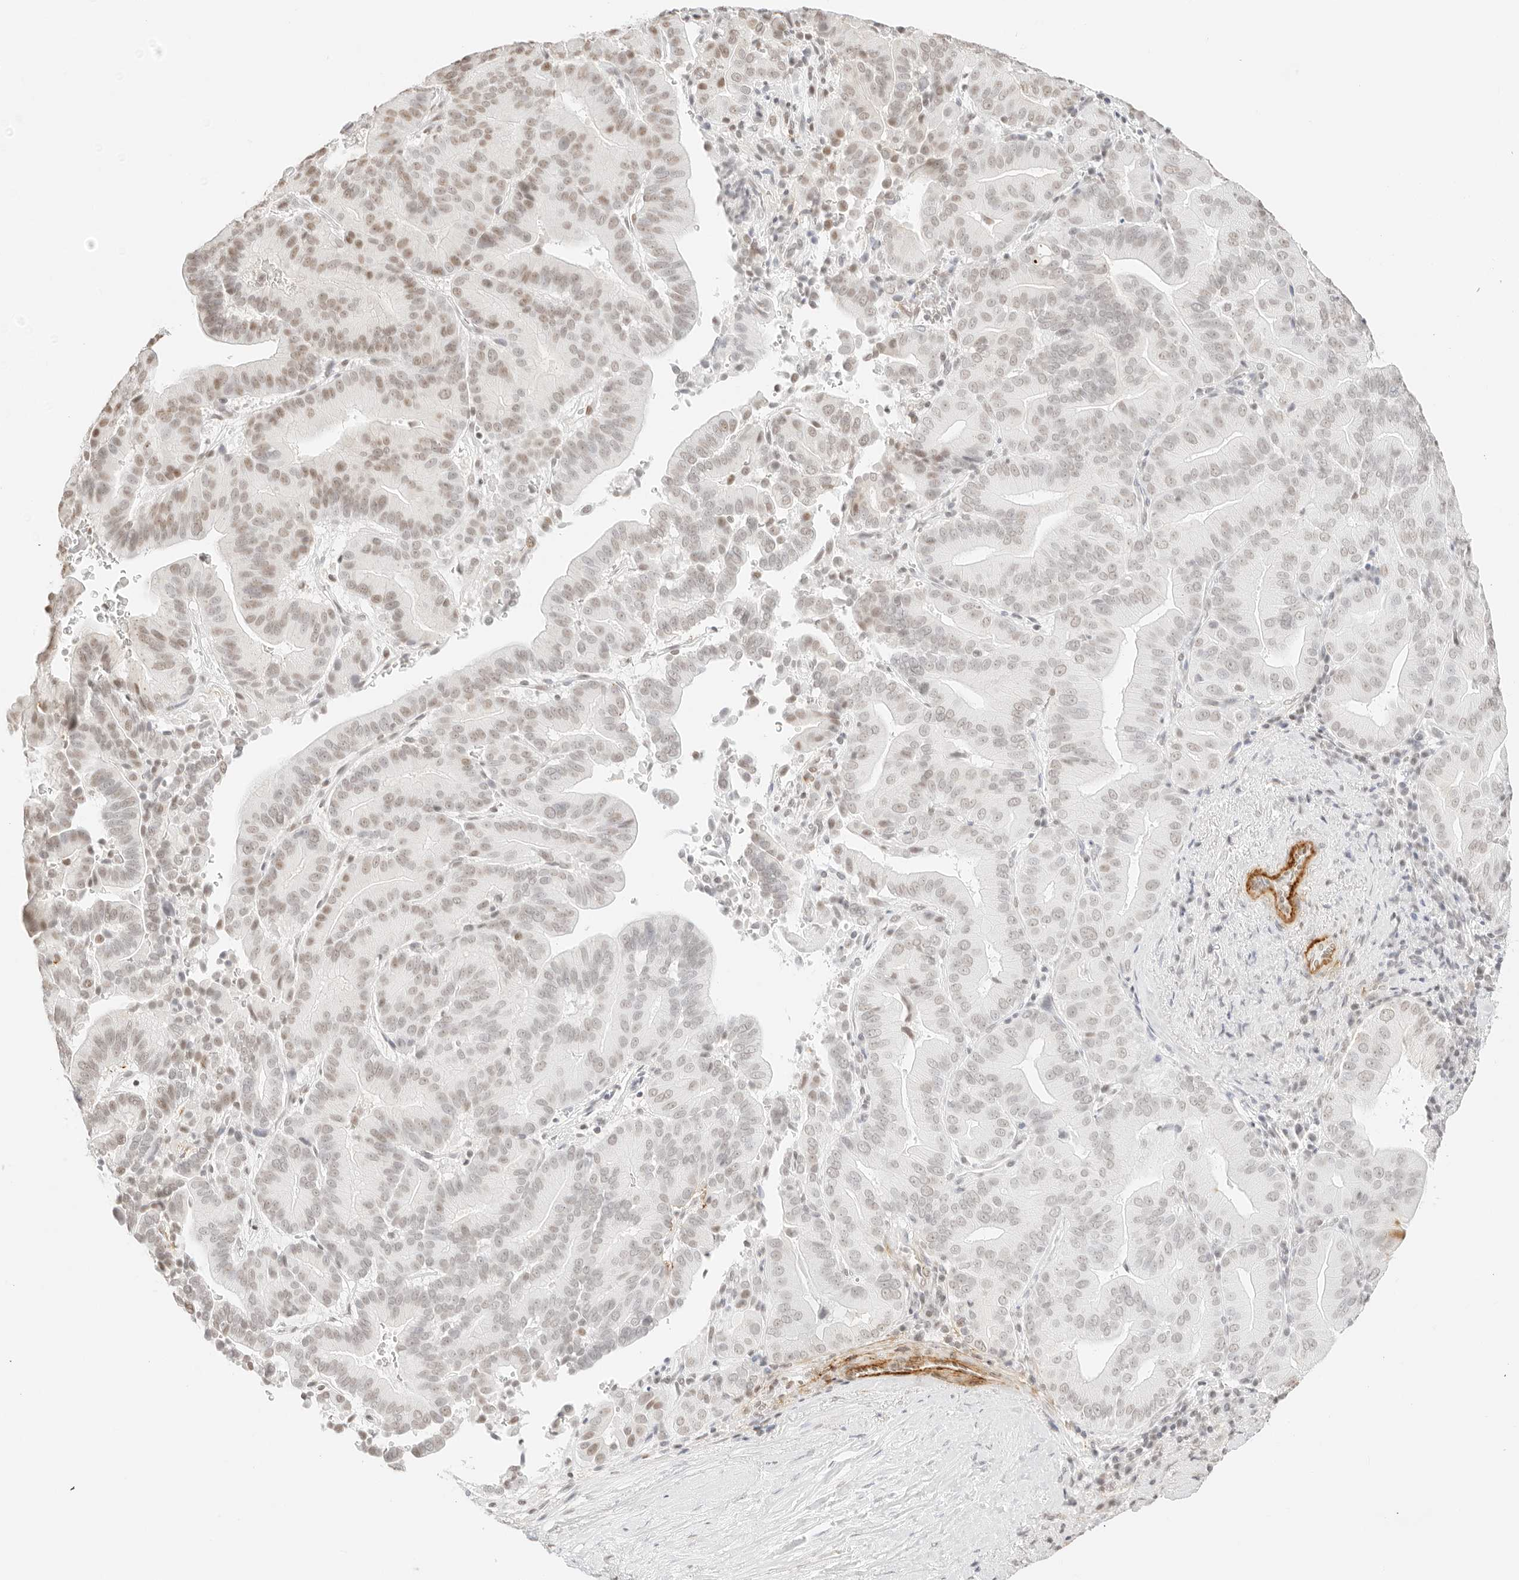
{"staining": {"intensity": "weak", "quantity": "25%-75%", "location": "nuclear"}, "tissue": "liver cancer", "cell_type": "Tumor cells", "image_type": "cancer", "snomed": [{"axis": "morphology", "description": "Cholangiocarcinoma"}, {"axis": "topography", "description": "Liver"}], "caption": "This micrograph exhibits IHC staining of human liver cancer, with low weak nuclear staining in approximately 25%-75% of tumor cells.", "gene": "FBLN5", "patient": {"sex": "female", "age": 75}}